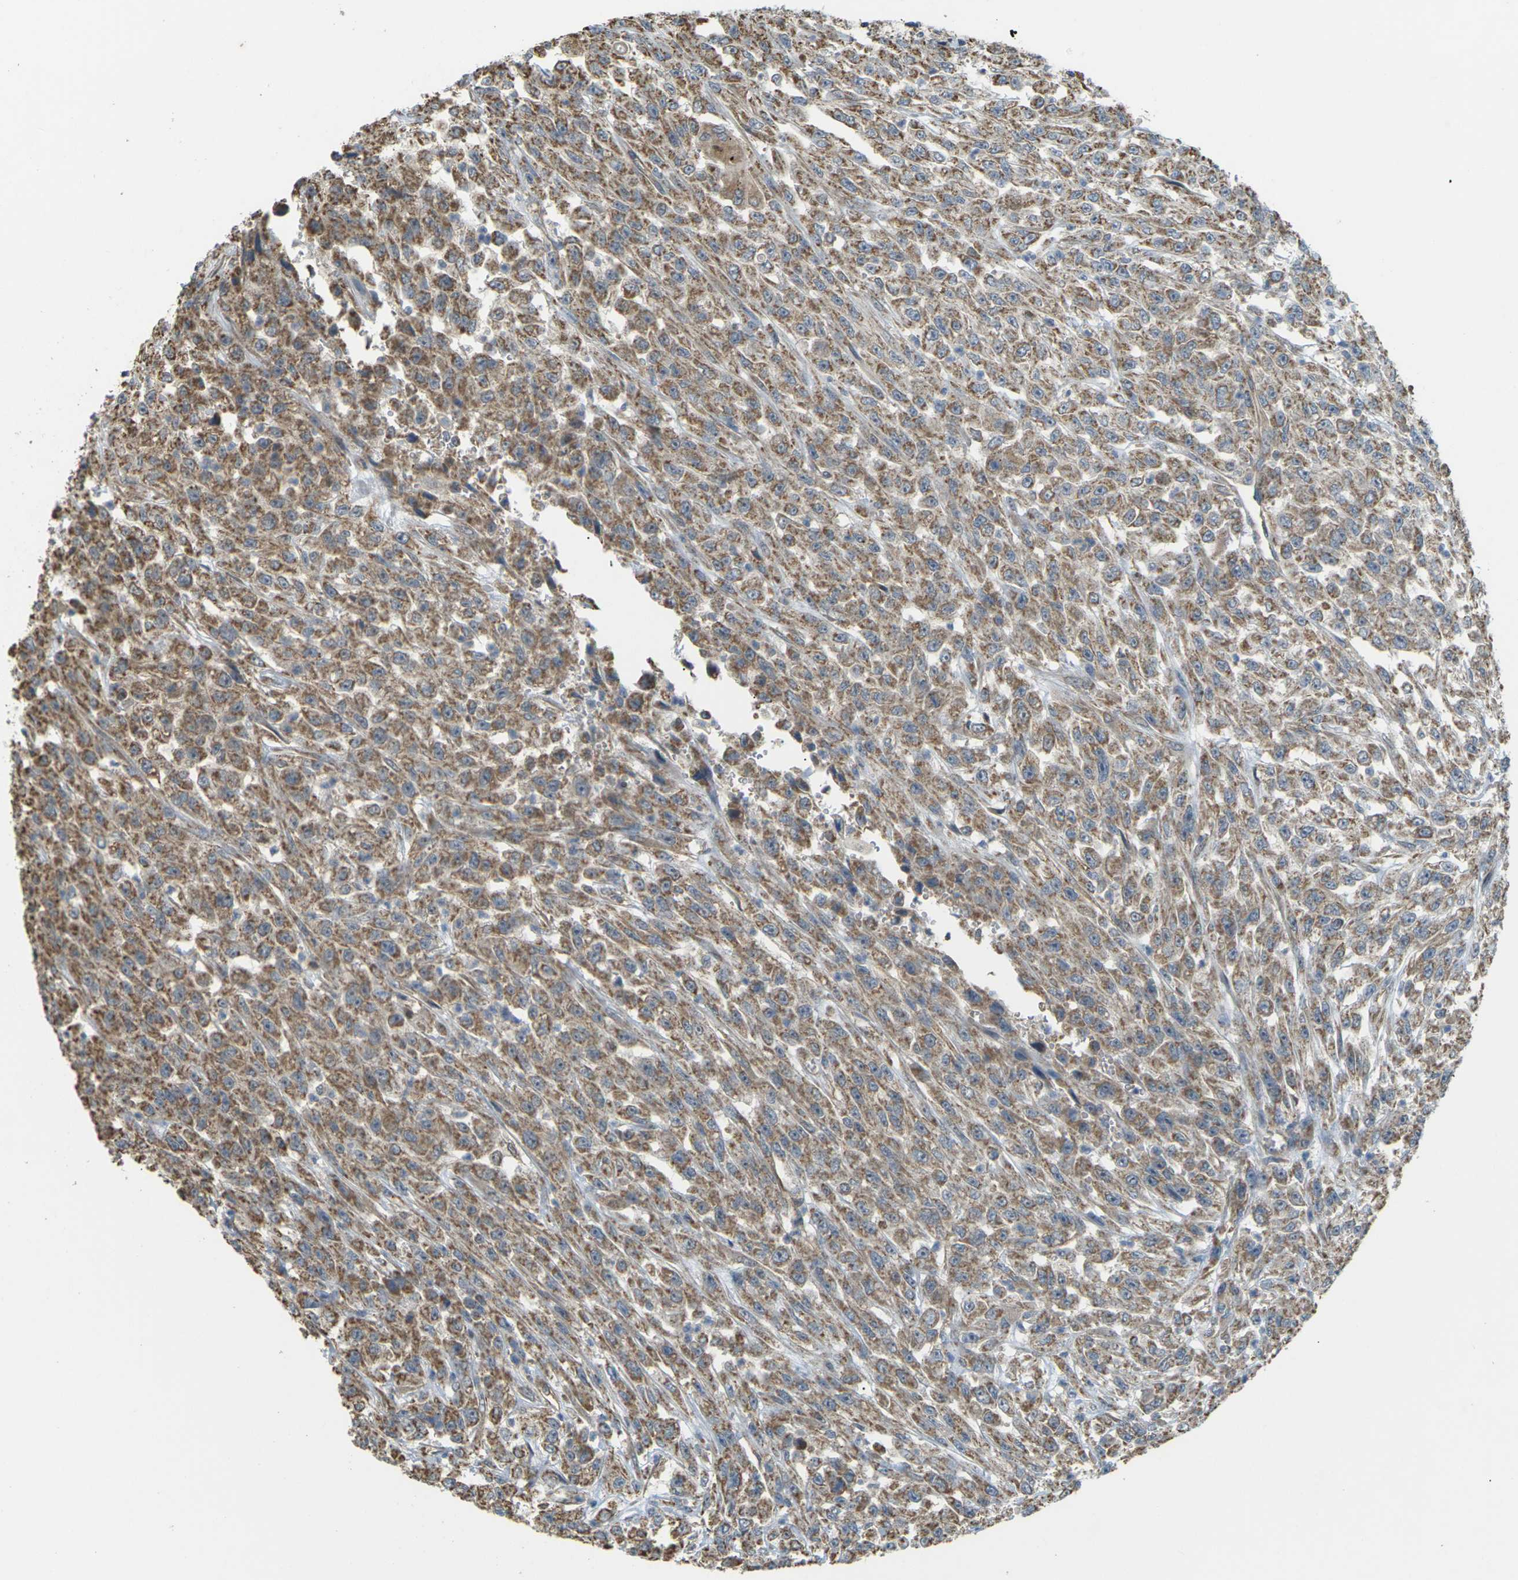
{"staining": {"intensity": "moderate", "quantity": ">75%", "location": "cytoplasmic/membranous"}, "tissue": "urothelial cancer", "cell_type": "Tumor cells", "image_type": "cancer", "snomed": [{"axis": "morphology", "description": "Urothelial carcinoma, High grade"}, {"axis": "topography", "description": "Urinary bladder"}], "caption": "Protein analysis of high-grade urothelial carcinoma tissue shows moderate cytoplasmic/membranous staining in approximately >75% of tumor cells.", "gene": "KSR1", "patient": {"sex": "male", "age": 46}}